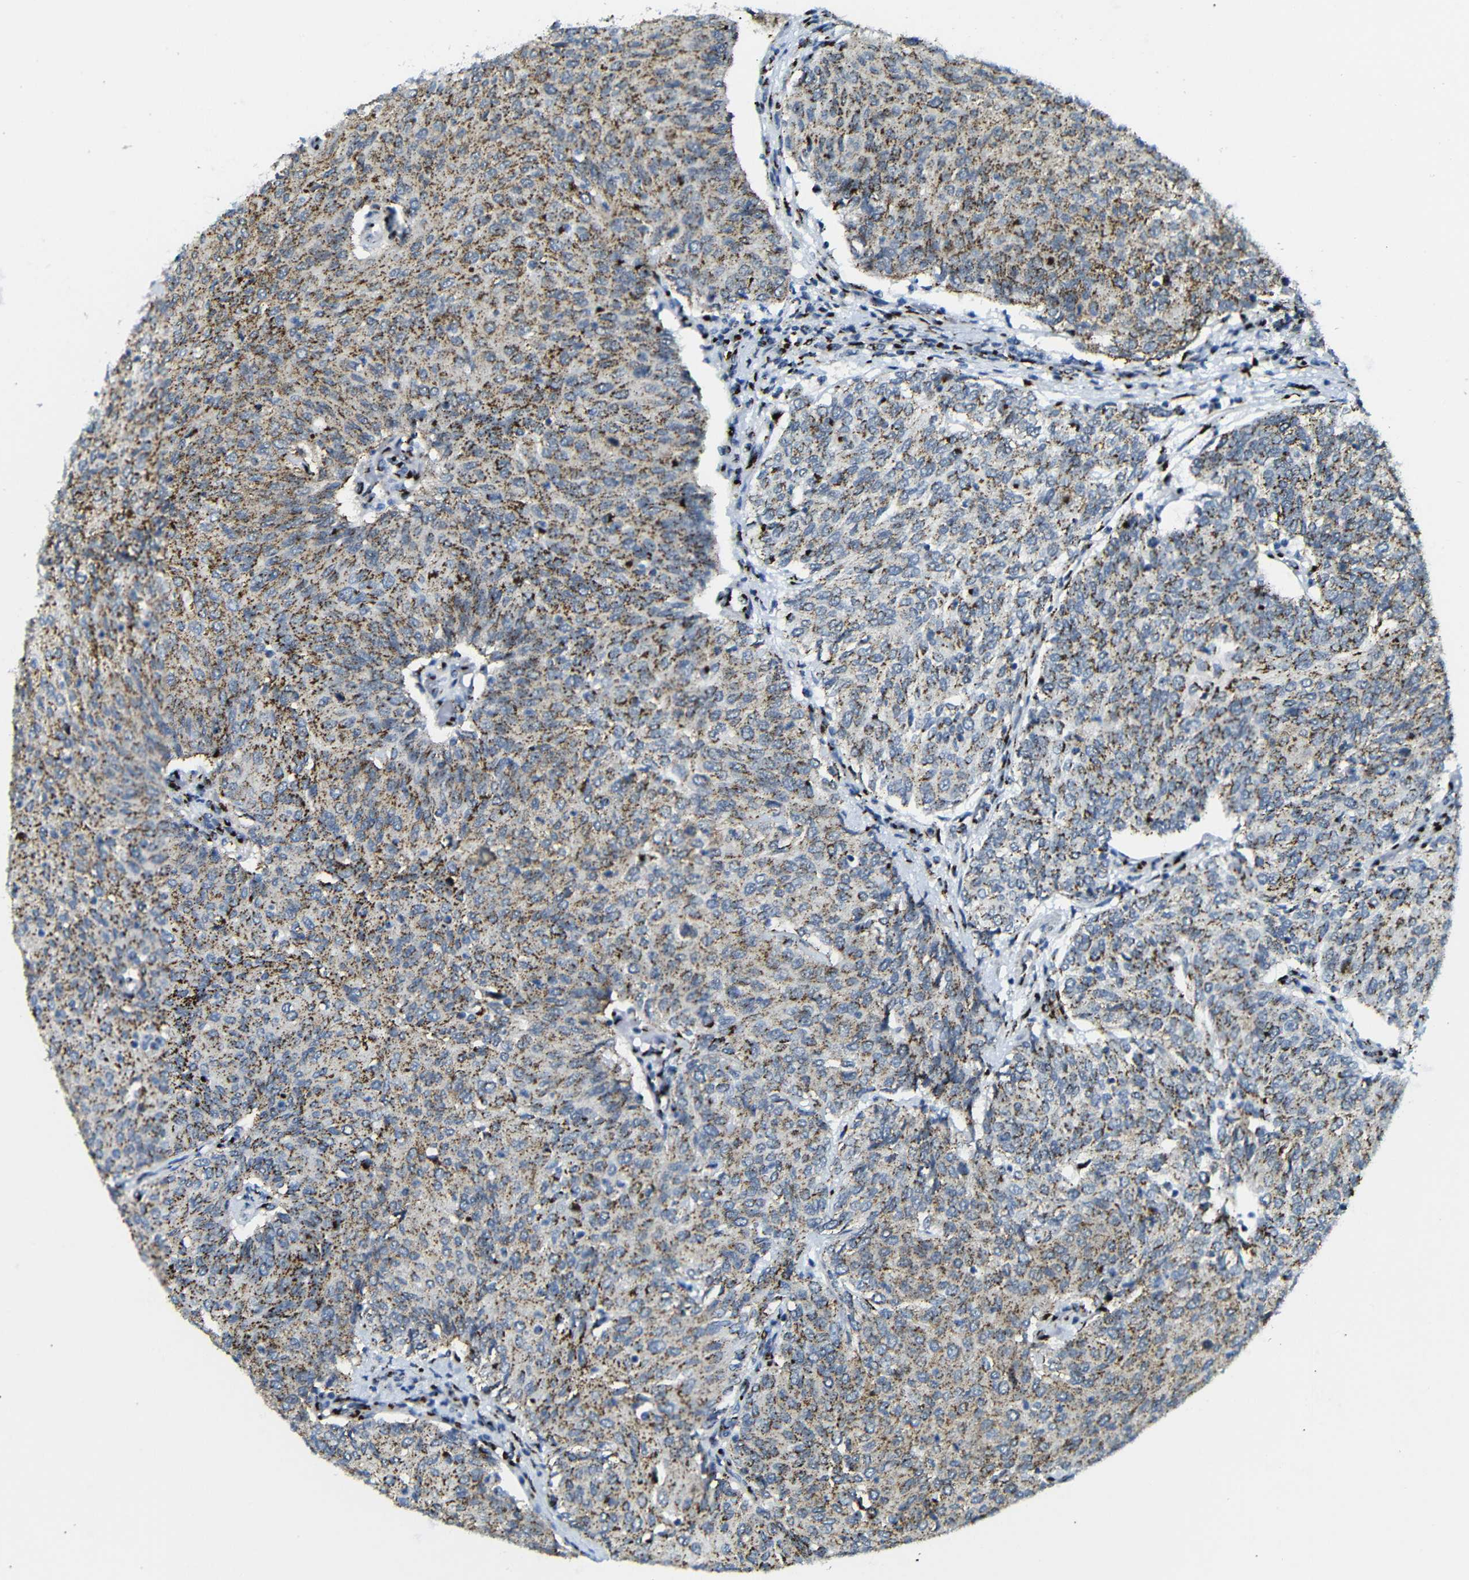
{"staining": {"intensity": "moderate", "quantity": ">75%", "location": "cytoplasmic/membranous"}, "tissue": "urothelial cancer", "cell_type": "Tumor cells", "image_type": "cancer", "snomed": [{"axis": "morphology", "description": "Urothelial carcinoma, Low grade"}, {"axis": "topography", "description": "Urinary bladder"}], "caption": "Approximately >75% of tumor cells in human urothelial cancer demonstrate moderate cytoplasmic/membranous protein staining as visualized by brown immunohistochemical staining.", "gene": "TGOLN2", "patient": {"sex": "female", "age": 79}}